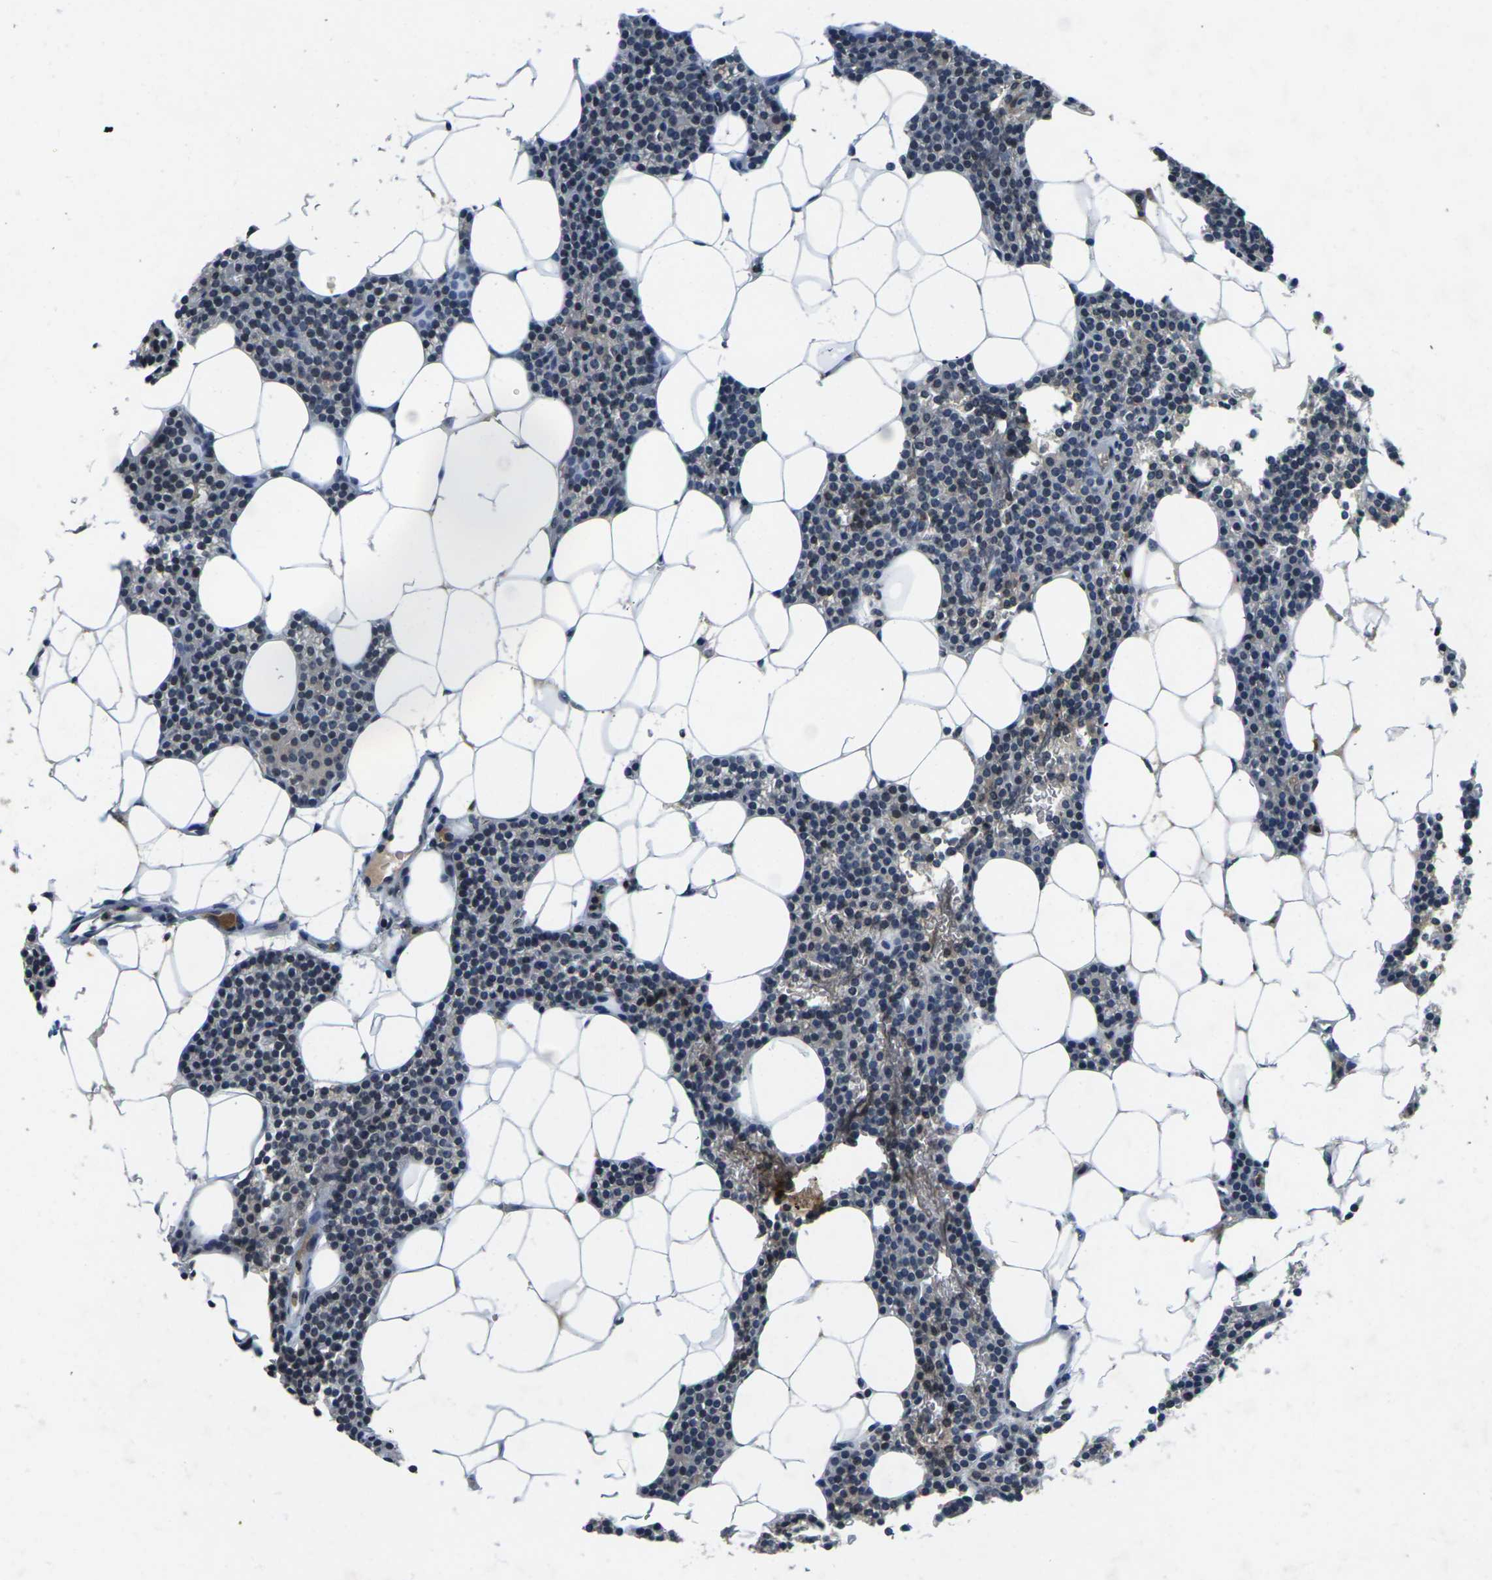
{"staining": {"intensity": "weak", "quantity": ">75%", "location": "cytoplasmic/membranous"}, "tissue": "parathyroid gland", "cell_type": "Glandular cells", "image_type": "normal", "snomed": [{"axis": "morphology", "description": "Normal tissue, NOS"}, {"axis": "morphology", "description": "Adenoma, NOS"}, {"axis": "topography", "description": "Parathyroid gland"}], "caption": "Parathyroid gland stained for a protein (brown) reveals weak cytoplasmic/membranous positive expression in about >75% of glandular cells.", "gene": "C1QC", "patient": {"sex": "female", "age": 51}}